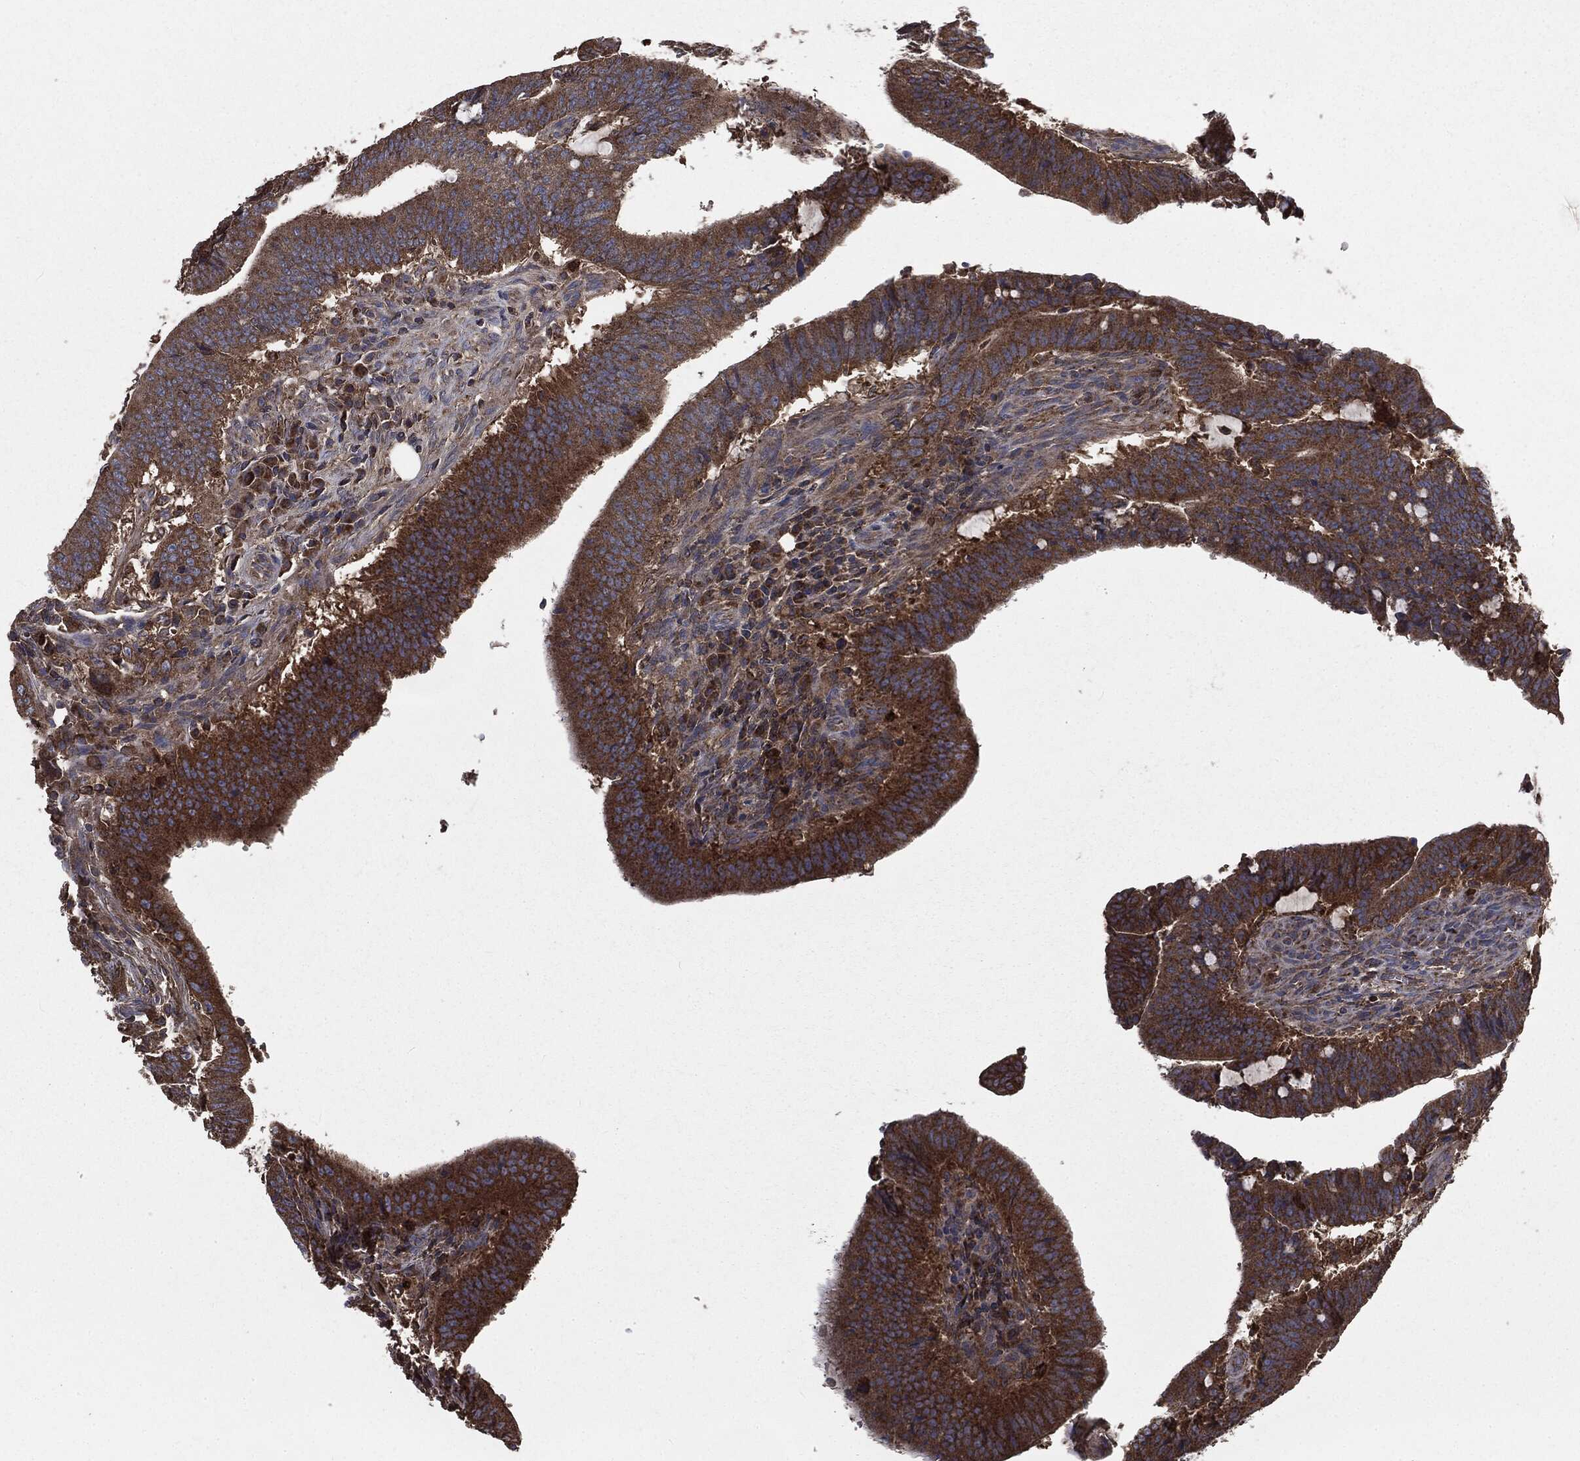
{"staining": {"intensity": "strong", "quantity": ">75%", "location": "cytoplasmic/membranous"}, "tissue": "colorectal cancer", "cell_type": "Tumor cells", "image_type": "cancer", "snomed": [{"axis": "morphology", "description": "Adenocarcinoma, NOS"}, {"axis": "topography", "description": "Colon"}], "caption": "DAB (3,3'-diaminobenzidine) immunohistochemical staining of colorectal cancer shows strong cytoplasmic/membranous protein positivity in approximately >75% of tumor cells.", "gene": "MAPK6", "patient": {"sex": "female", "age": 43}}